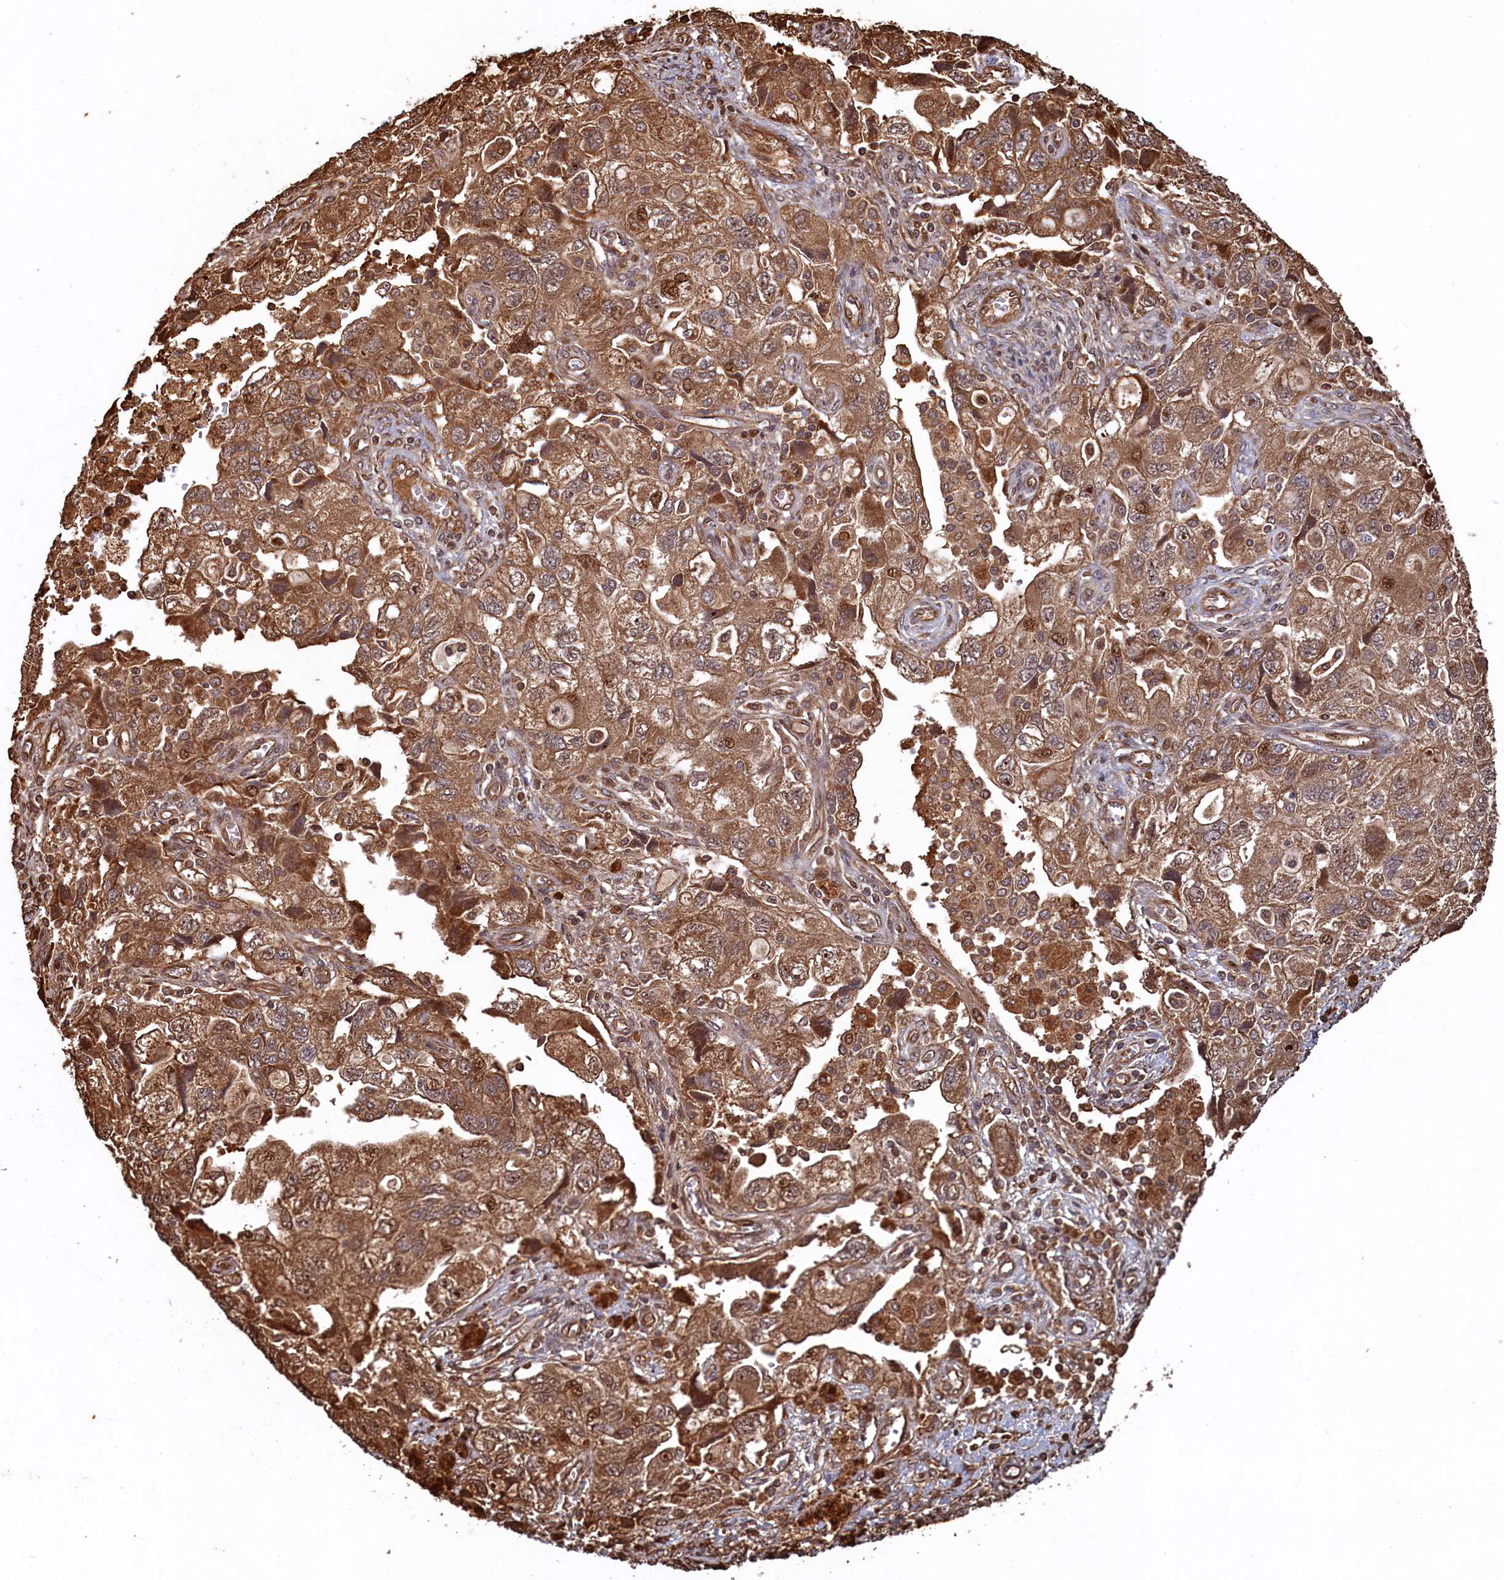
{"staining": {"intensity": "moderate", "quantity": ">75%", "location": "cytoplasmic/membranous"}, "tissue": "ovarian cancer", "cell_type": "Tumor cells", "image_type": "cancer", "snomed": [{"axis": "morphology", "description": "Carcinoma, NOS"}, {"axis": "morphology", "description": "Cystadenocarcinoma, serous, NOS"}, {"axis": "topography", "description": "Ovary"}], "caption": "The immunohistochemical stain highlights moderate cytoplasmic/membranous positivity in tumor cells of ovarian cancer (carcinoma) tissue.", "gene": "PIGN", "patient": {"sex": "female", "age": 69}}